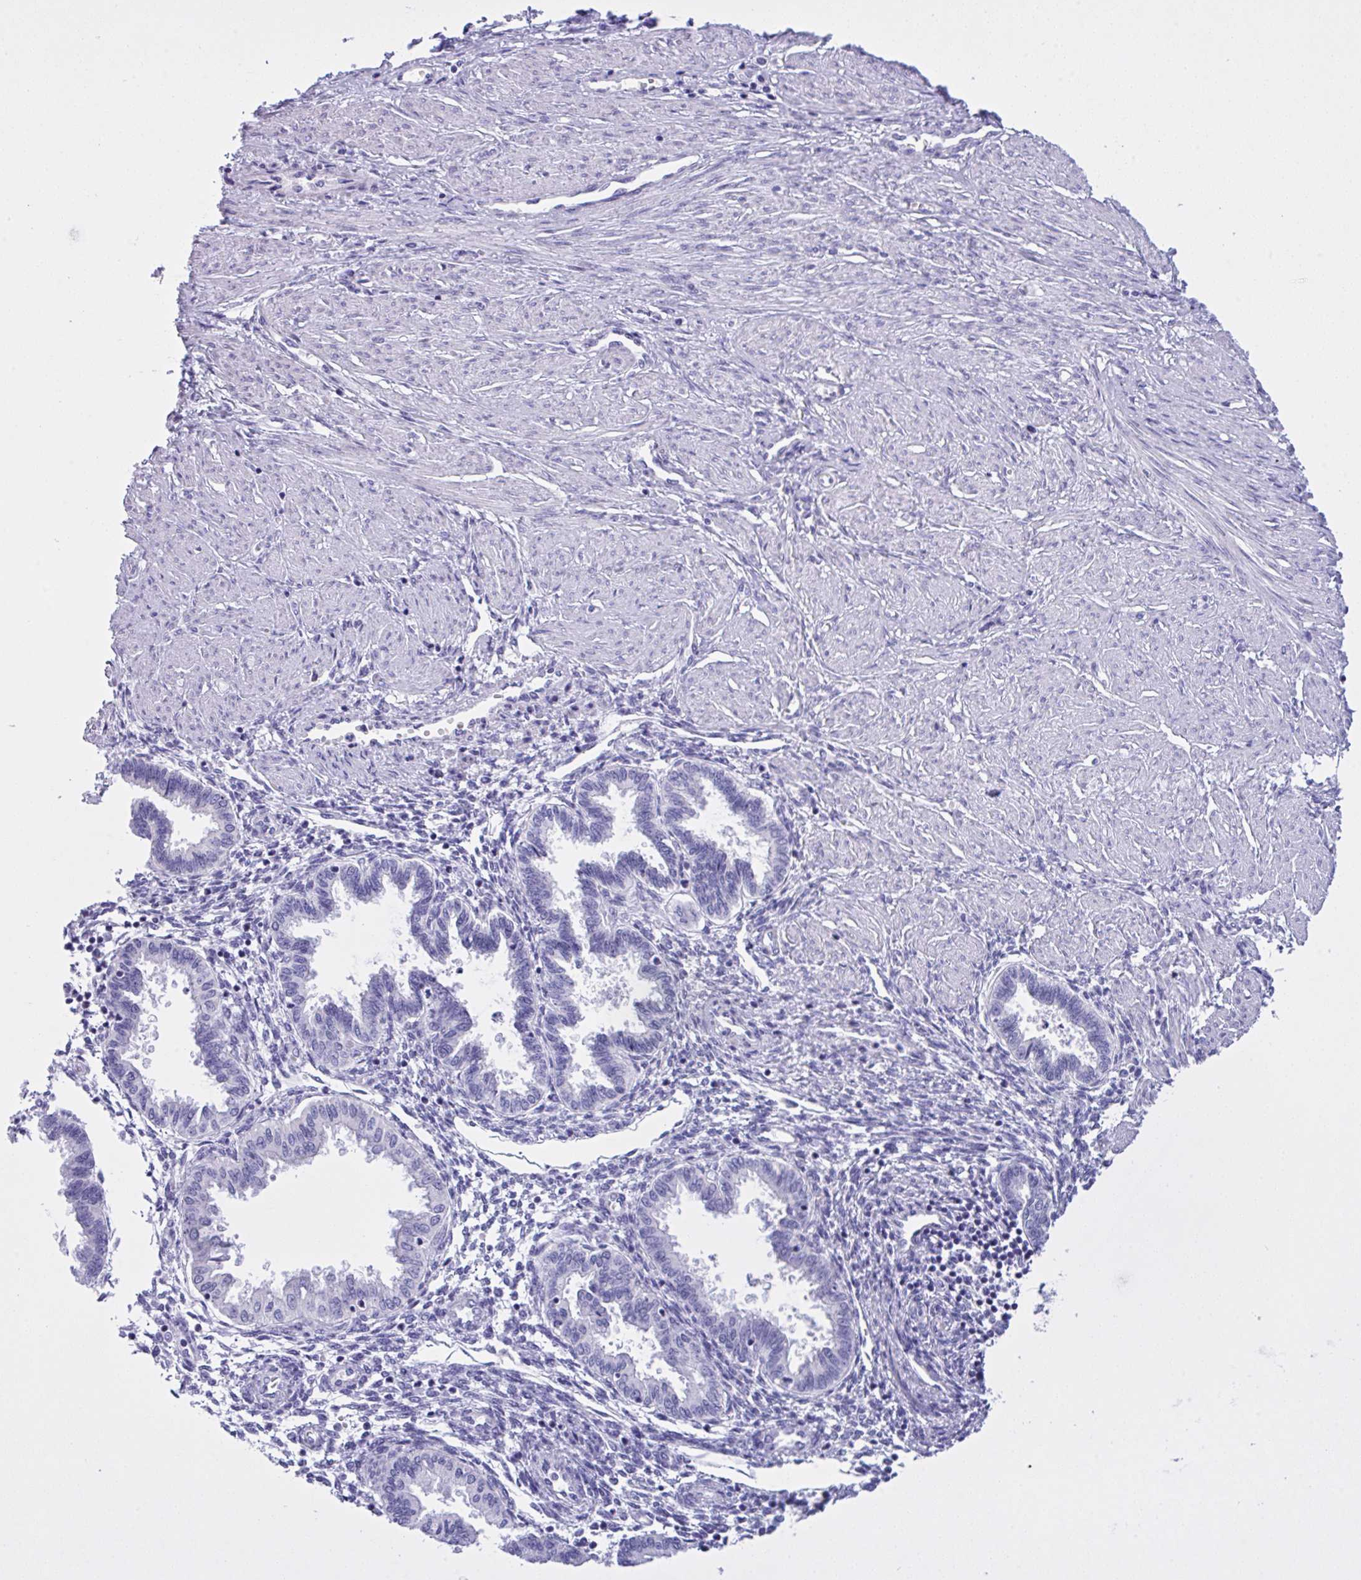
{"staining": {"intensity": "negative", "quantity": "none", "location": "none"}, "tissue": "endometrium", "cell_type": "Cells in endometrial stroma", "image_type": "normal", "snomed": [{"axis": "morphology", "description": "Normal tissue, NOS"}, {"axis": "topography", "description": "Endometrium"}], "caption": "Immunohistochemistry of normal endometrium shows no positivity in cells in endometrial stroma.", "gene": "YBX2", "patient": {"sex": "female", "age": 33}}